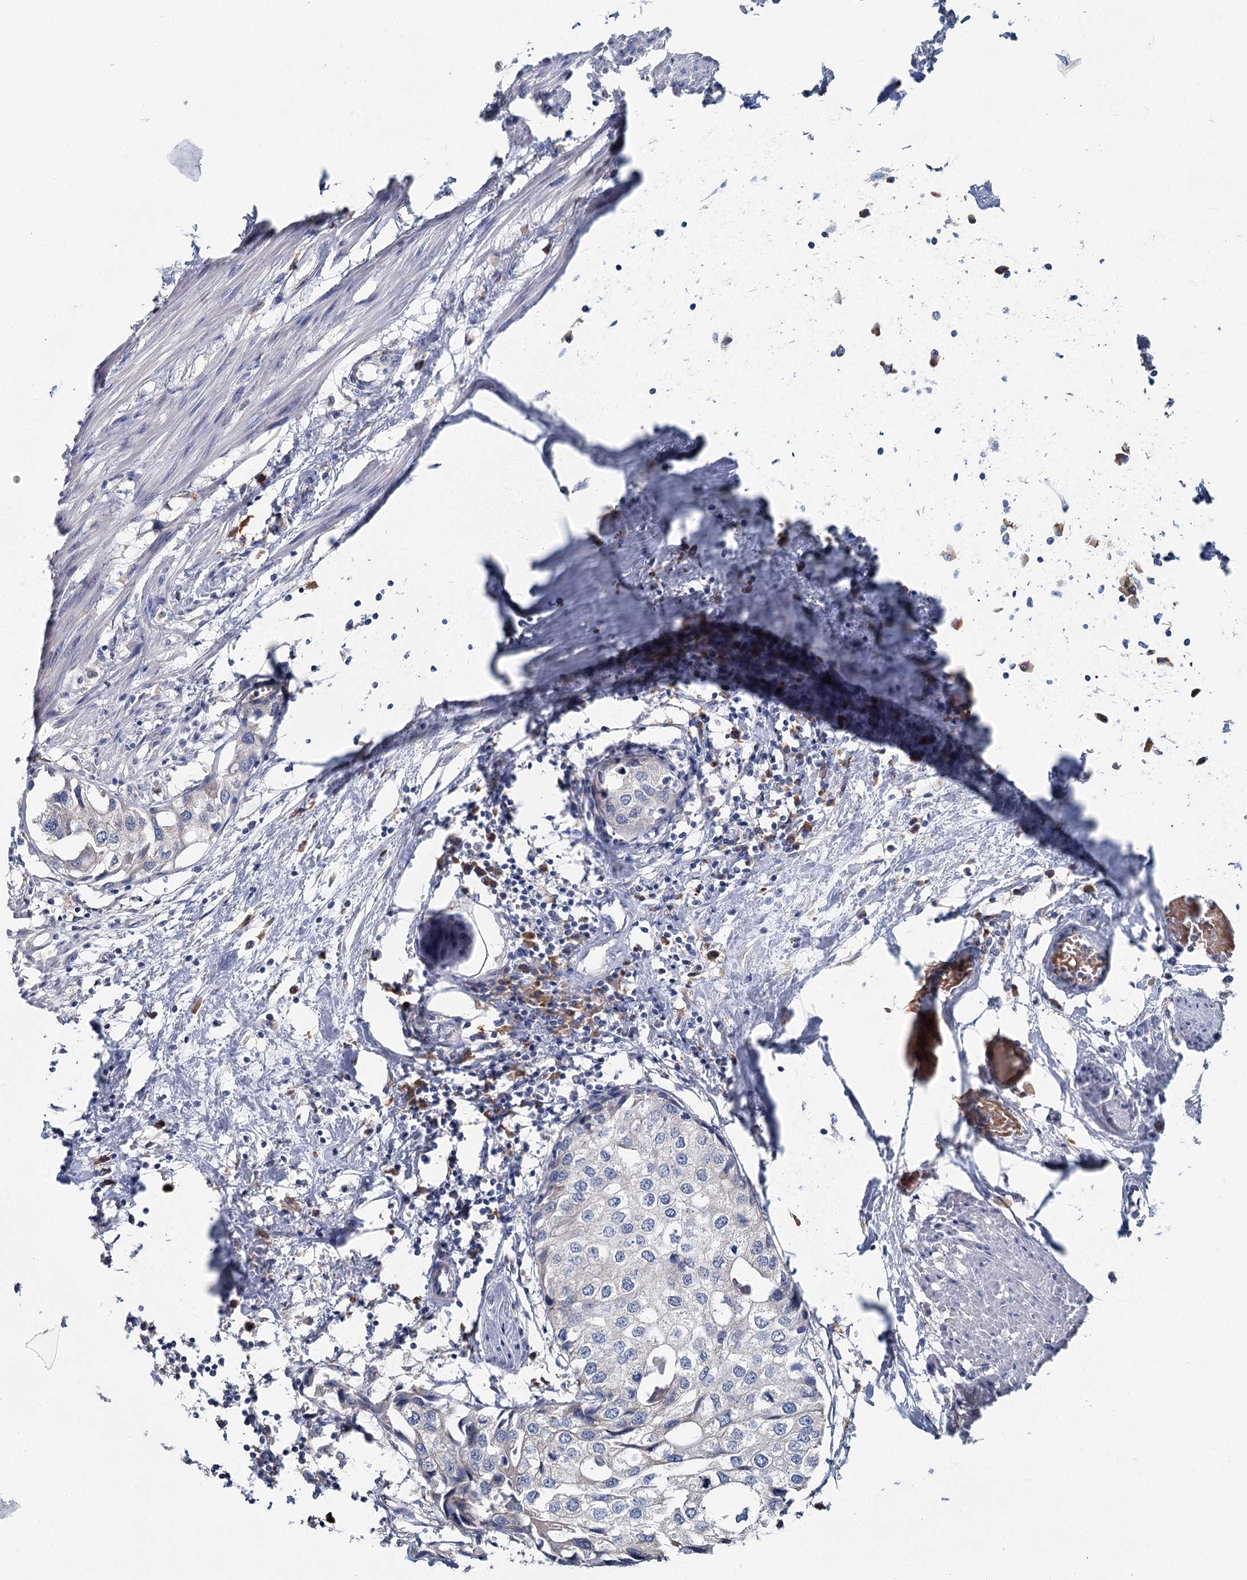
{"staining": {"intensity": "negative", "quantity": "none", "location": "none"}, "tissue": "urothelial cancer", "cell_type": "Tumor cells", "image_type": "cancer", "snomed": [{"axis": "morphology", "description": "Urothelial carcinoma, High grade"}, {"axis": "topography", "description": "Urinary bladder"}], "caption": "This is an IHC photomicrograph of human high-grade urothelial carcinoma. There is no positivity in tumor cells.", "gene": "ANKRD16", "patient": {"sex": "male", "age": 64}}